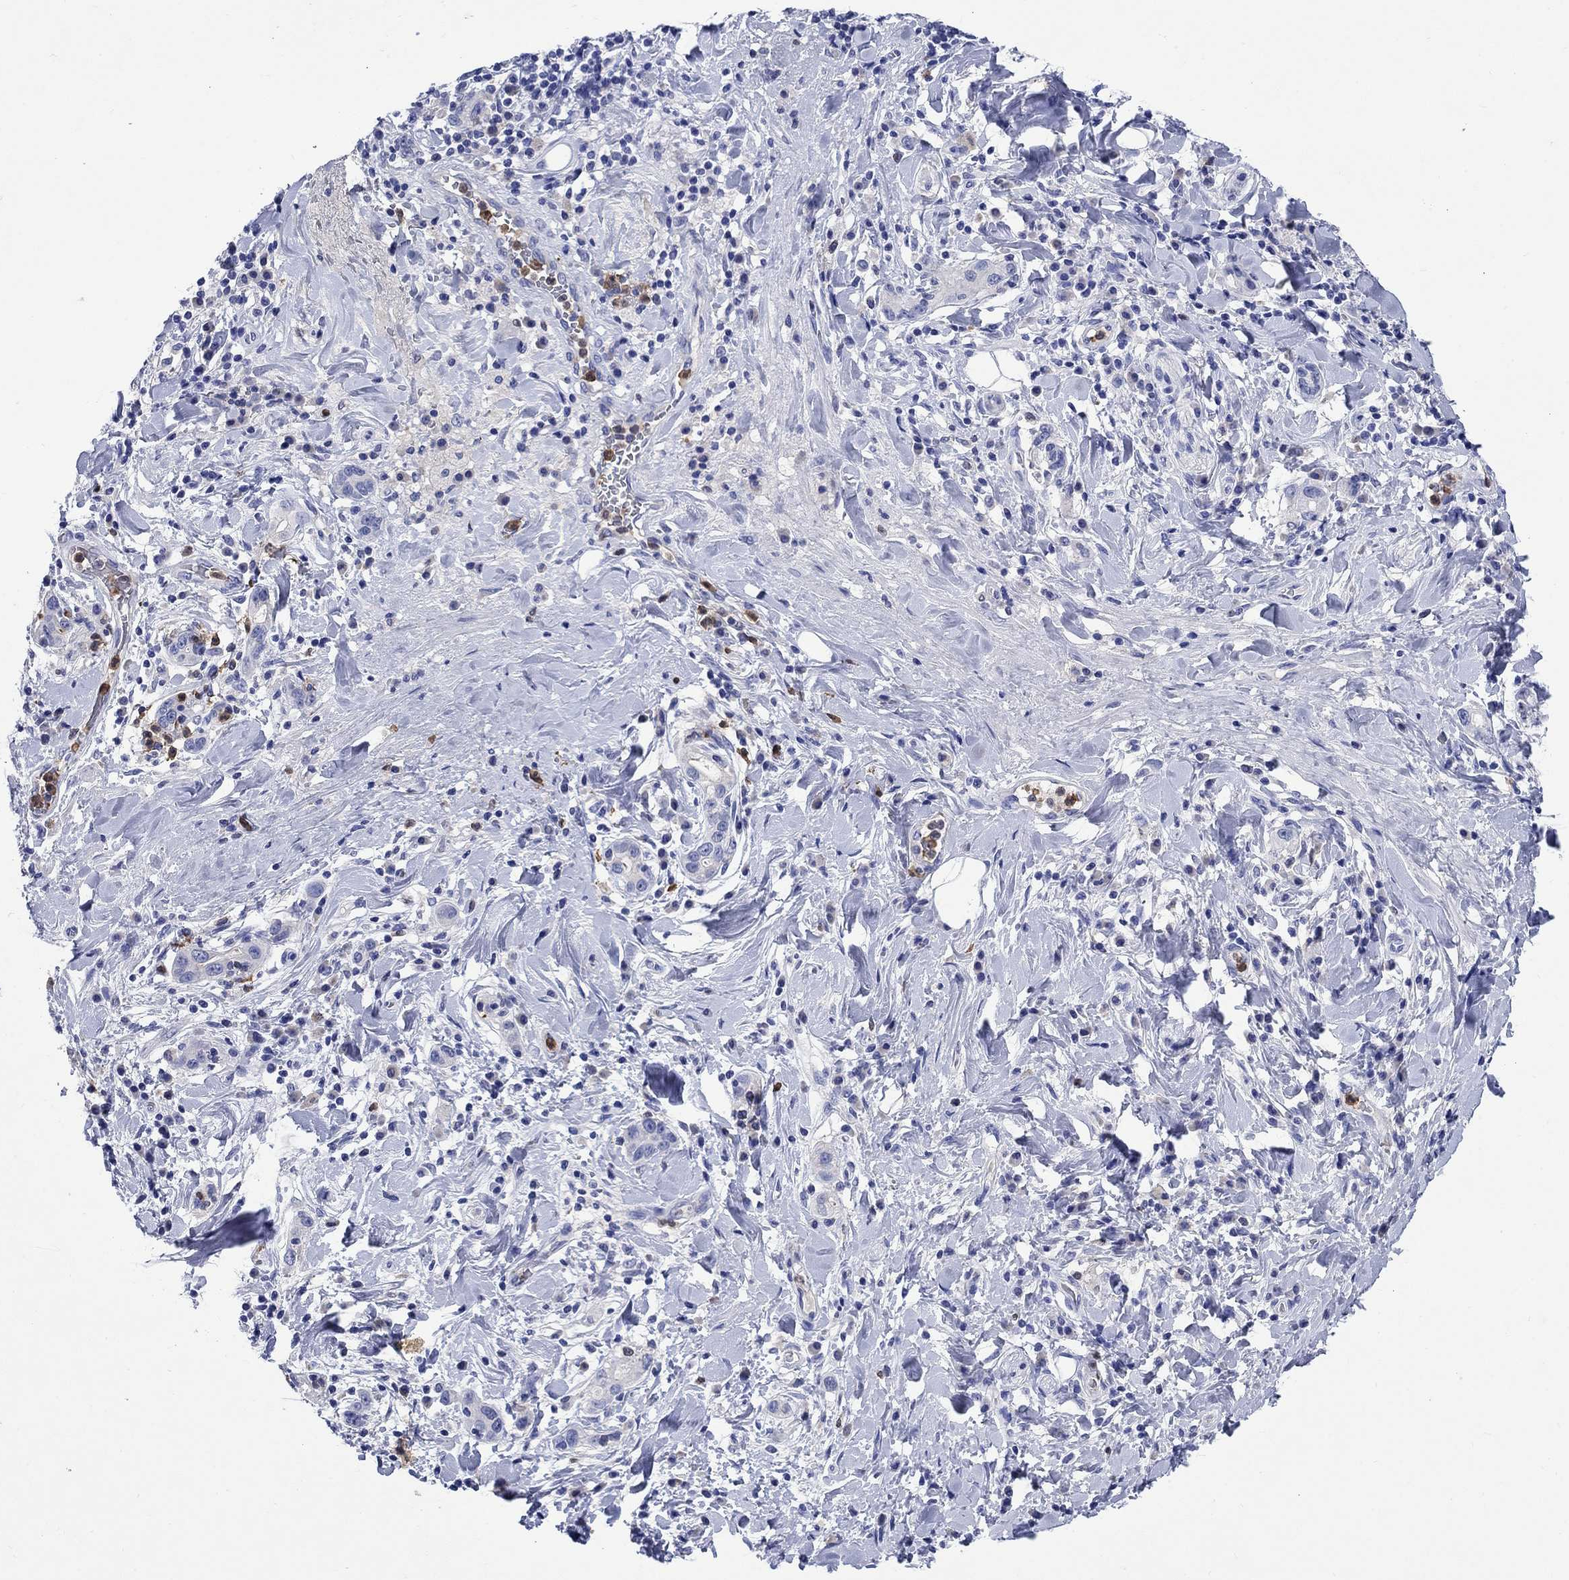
{"staining": {"intensity": "negative", "quantity": "none", "location": "none"}, "tissue": "stomach cancer", "cell_type": "Tumor cells", "image_type": "cancer", "snomed": [{"axis": "morphology", "description": "Adenocarcinoma, NOS"}, {"axis": "topography", "description": "Stomach"}], "caption": "IHC of stomach adenocarcinoma displays no expression in tumor cells. (DAB immunohistochemistry with hematoxylin counter stain).", "gene": "TFR2", "patient": {"sex": "male", "age": 79}}